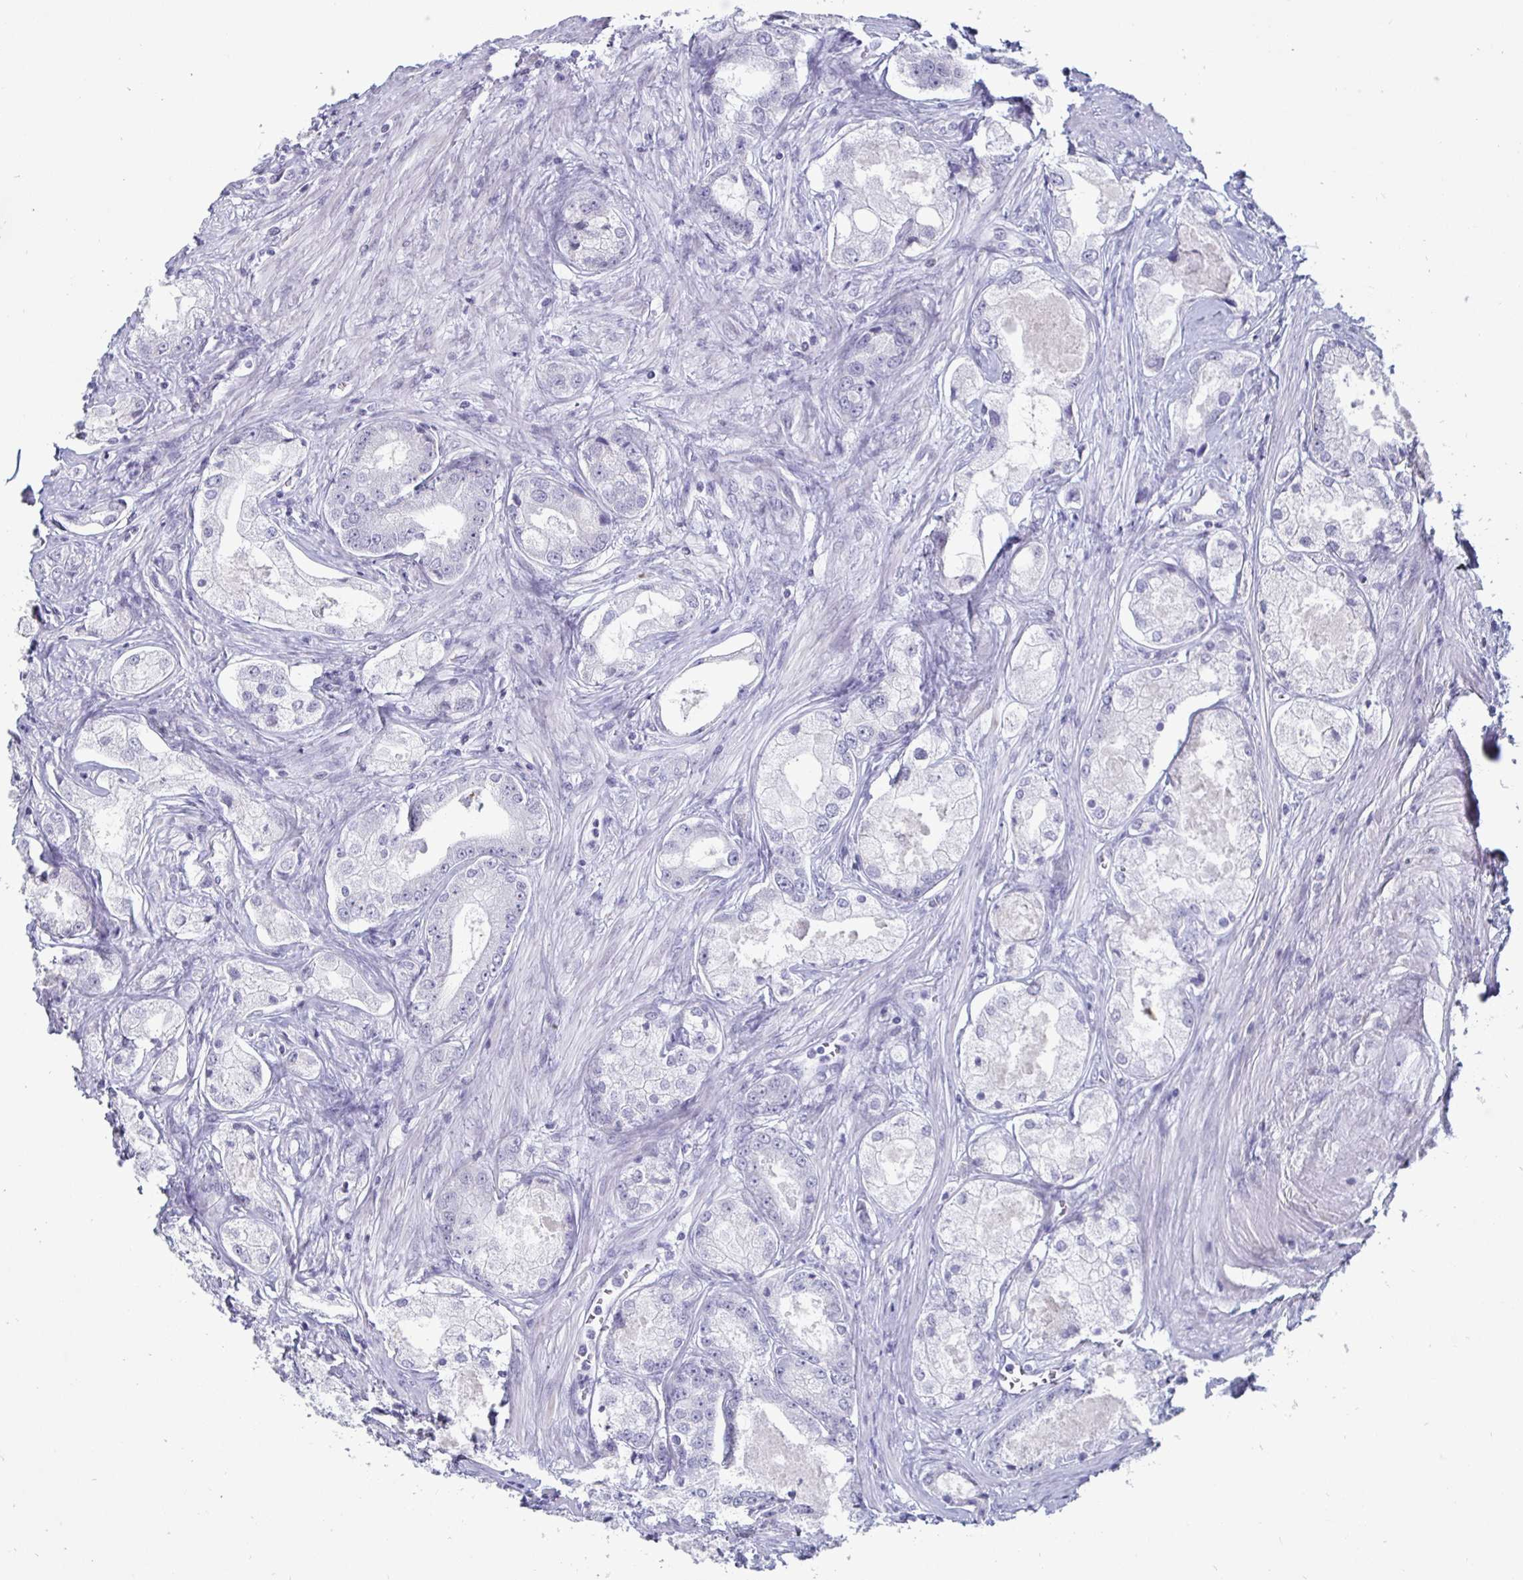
{"staining": {"intensity": "negative", "quantity": "none", "location": "none"}, "tissue": "prostate cancer", "cell_type": "Tumor cells", "image_type": "cancer", "snomed": [{"axis": "morphology", "description": "Adenocarcinoma, Low grade"}, {"axis": "topography", "description": "Prostate"}], "caption": "The micrograph demonstrates no significant staining in tumor cells of prostate cancer (adenocarcinoma (low-grade)).", "gene": "OOSP2", "patient": {"sex": "male", "age": 68}}